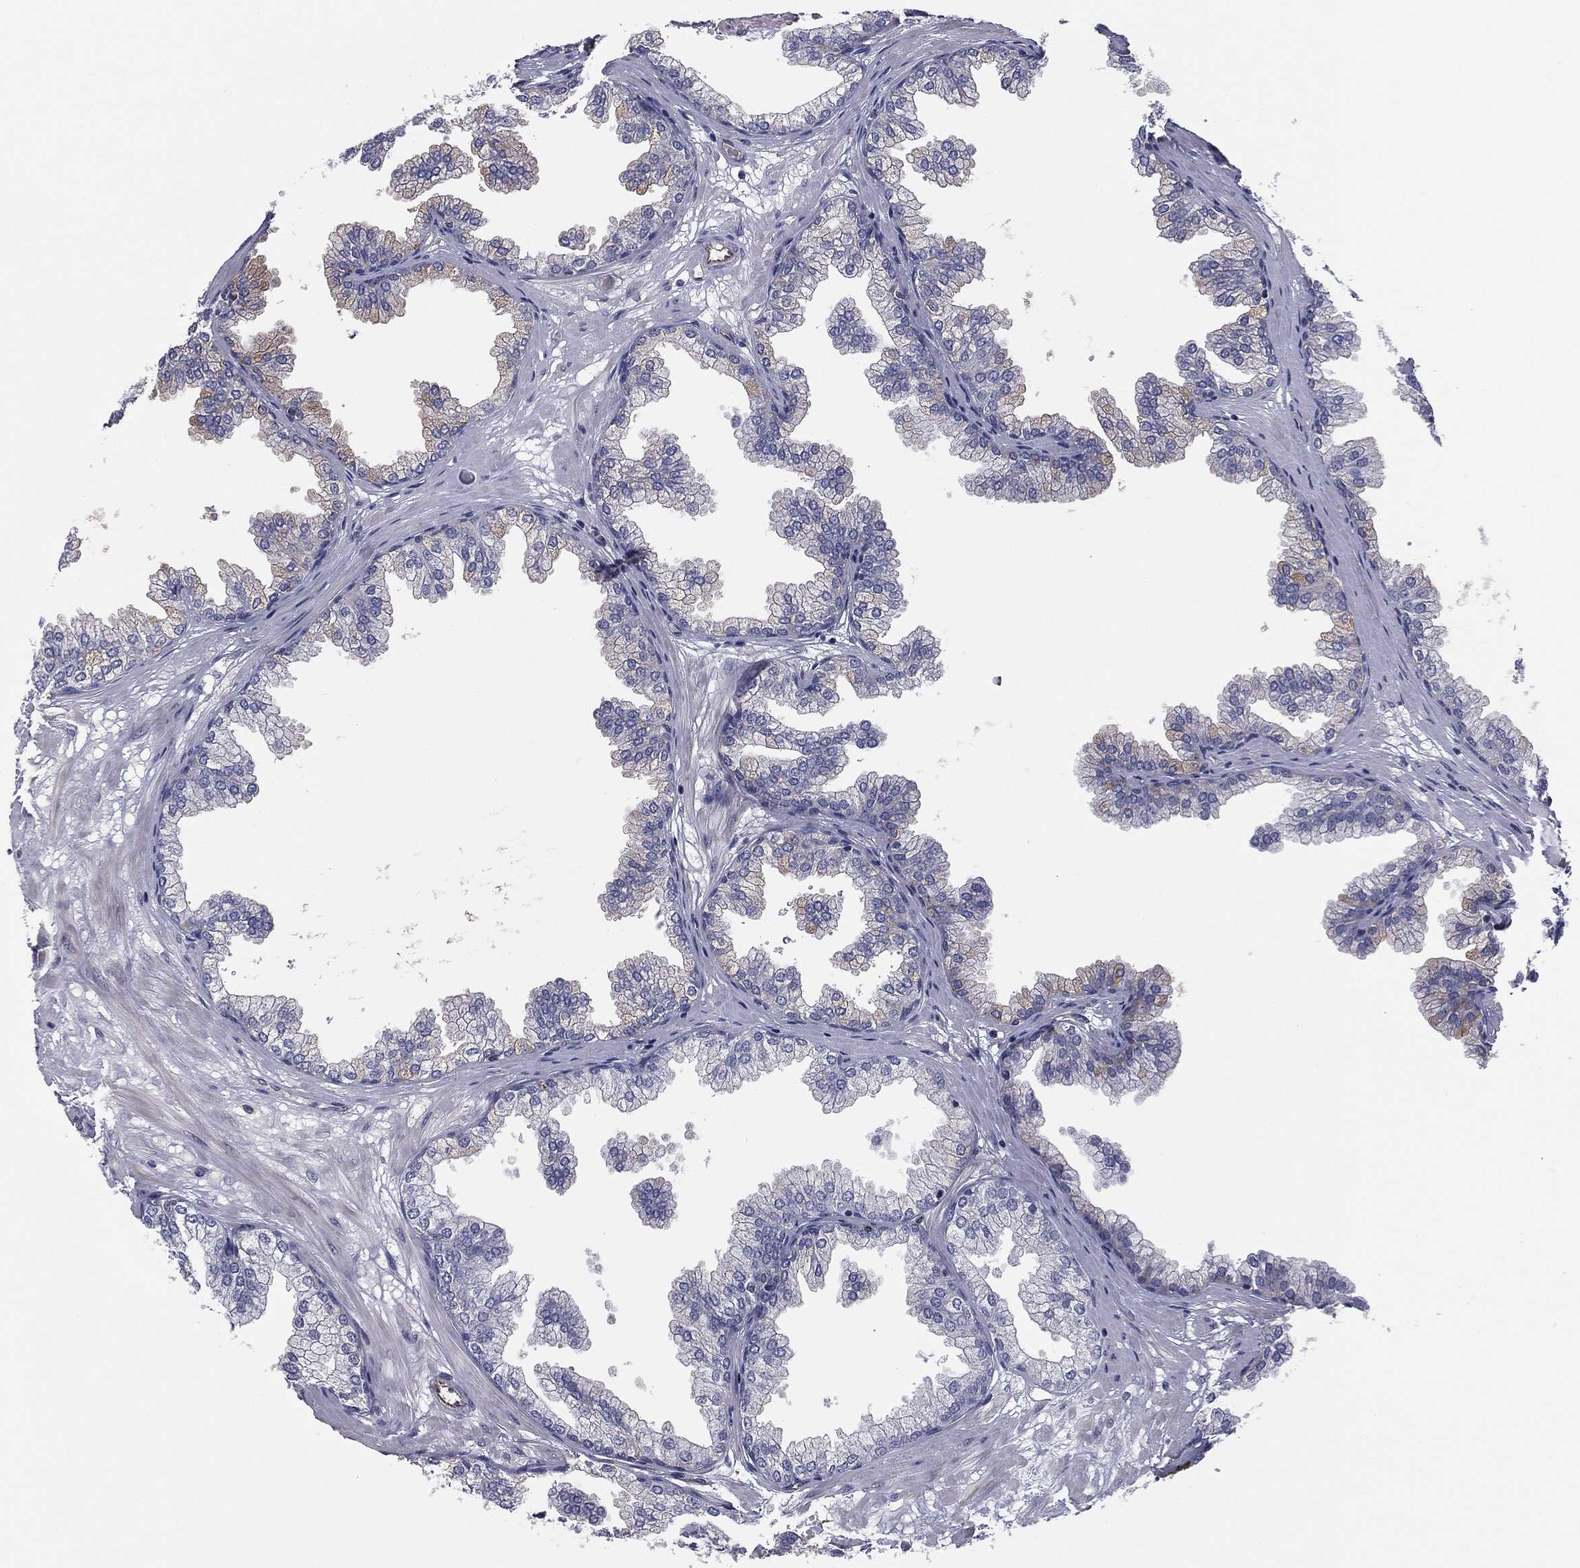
{"staining": {"intensity": "negative", "quantity": "none", "location": "none"}, "tissue": "prostate", "cell_type": "Glandular cells", "image_type": "normal", "snomed": [{"axis": "morphology", "description": "Normal tissue, NOS"}, {"axis": "topography", "description": "Prostate"}], "caption": "High magnification brightfield microscopy of benign prostate stained with DAB (brown) and counterstained with hematoxylin (blue): glandular cells show no significant staining. The staining was performed using DAB to visualize the protein expression in brown, while the nuclei were stained in blue with hematoxylin (Magnification: 20x).", "gene": "SCUBE1", "patient": {"sex": "male", "age": 37}}